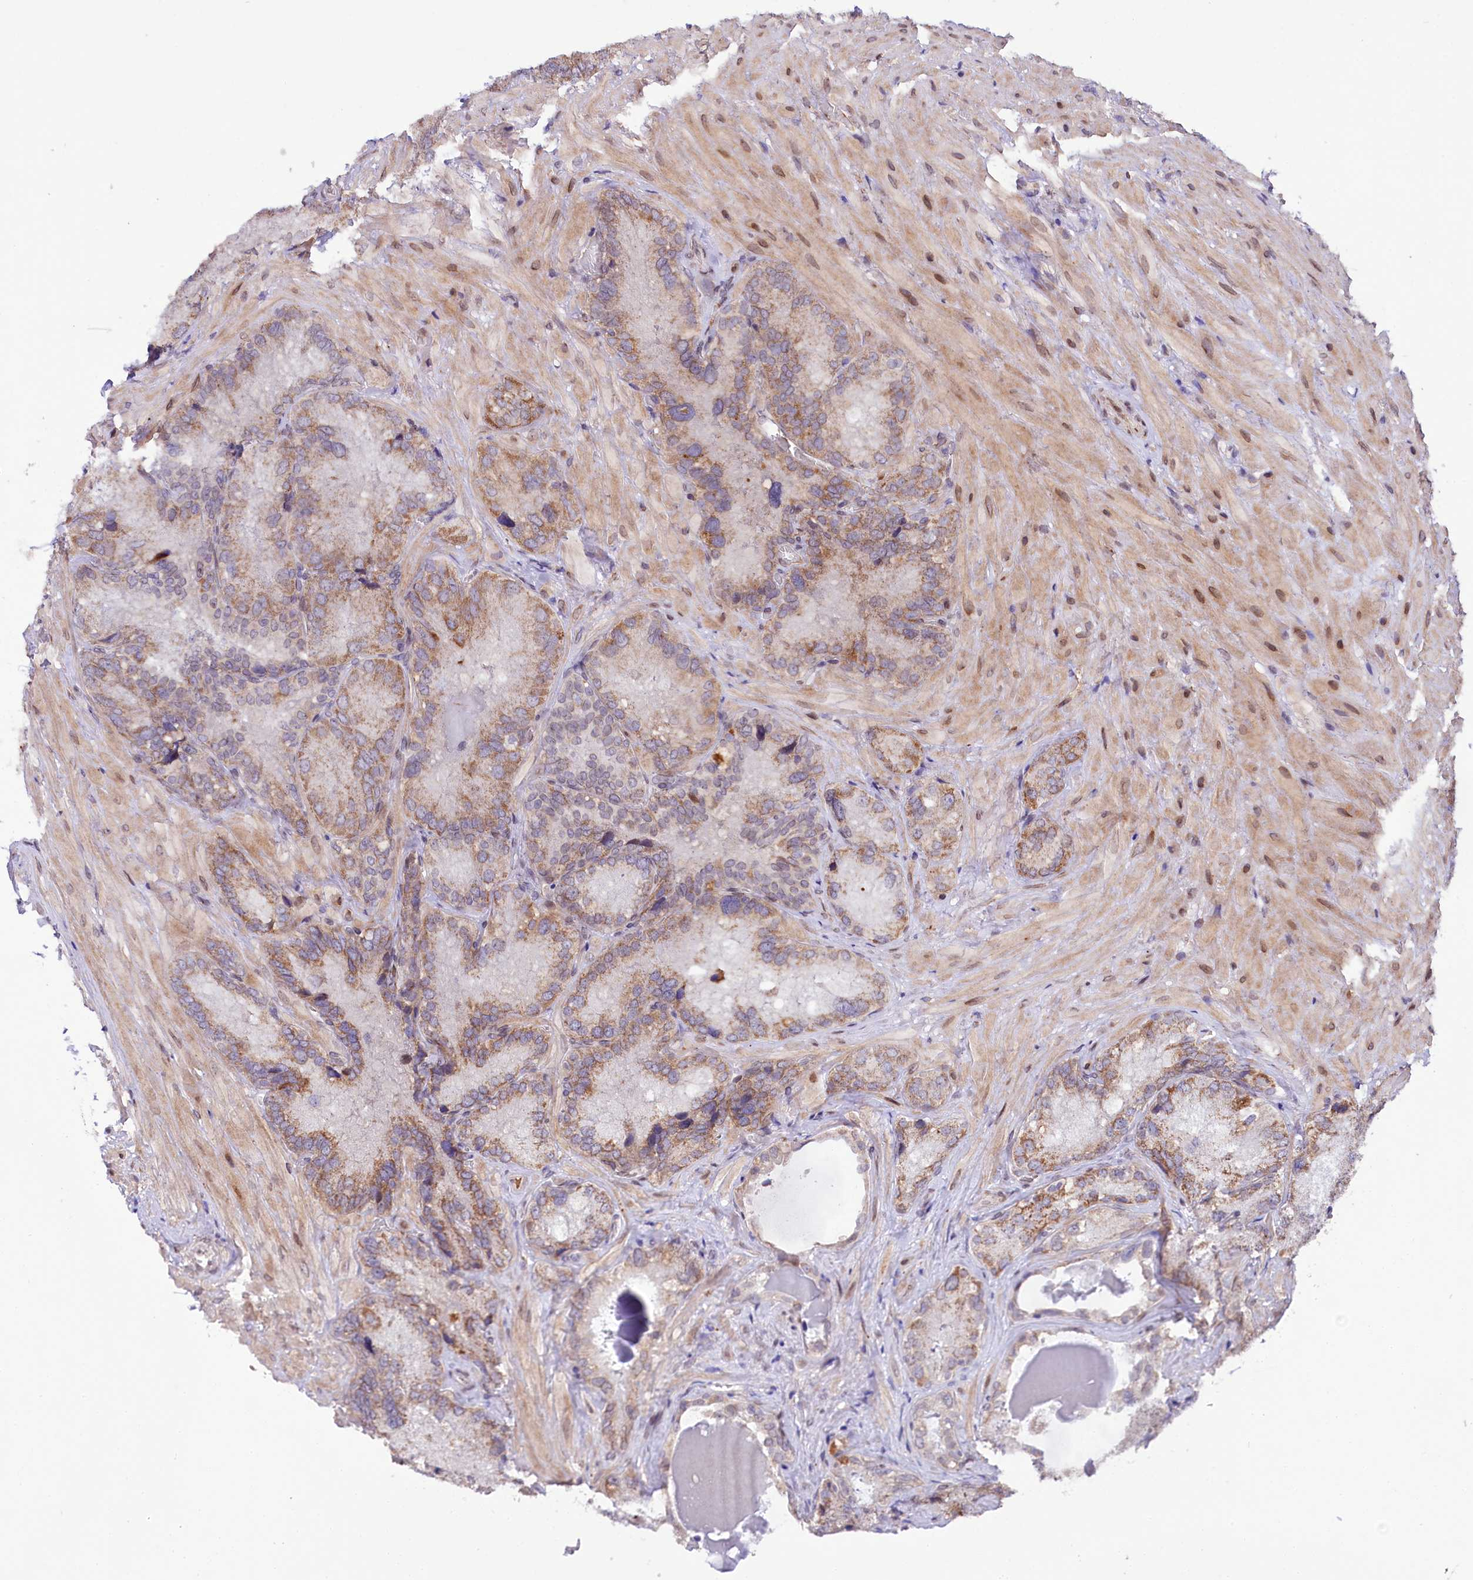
{"staining": {"intensity": "moderate", "quantity": "<25%", "location": "cytoplasmic/membranous,nuclear"}, "tissue": "seminal vesicle", "cell_type": "Glandular cells", "image_type": "normal", "snomed": [{"axis": "morphology", "description": "Normal tissue, NOS"}, {"axis": "topography", "description": "Seminal veicle"}], "caption": "Immunohistochemistry (IHC) (DAB (3,3'-diaminobenzidine)) staining of normal human seminal vesicle exhibits moderate cytoplasmic/membranous,nuclear protein staining in about <25% of glandular cells. (IHC, brightfield microscopy, high magnification).", "gene": "ZNF226", "patient": {"sex": "male", "age": 62}}